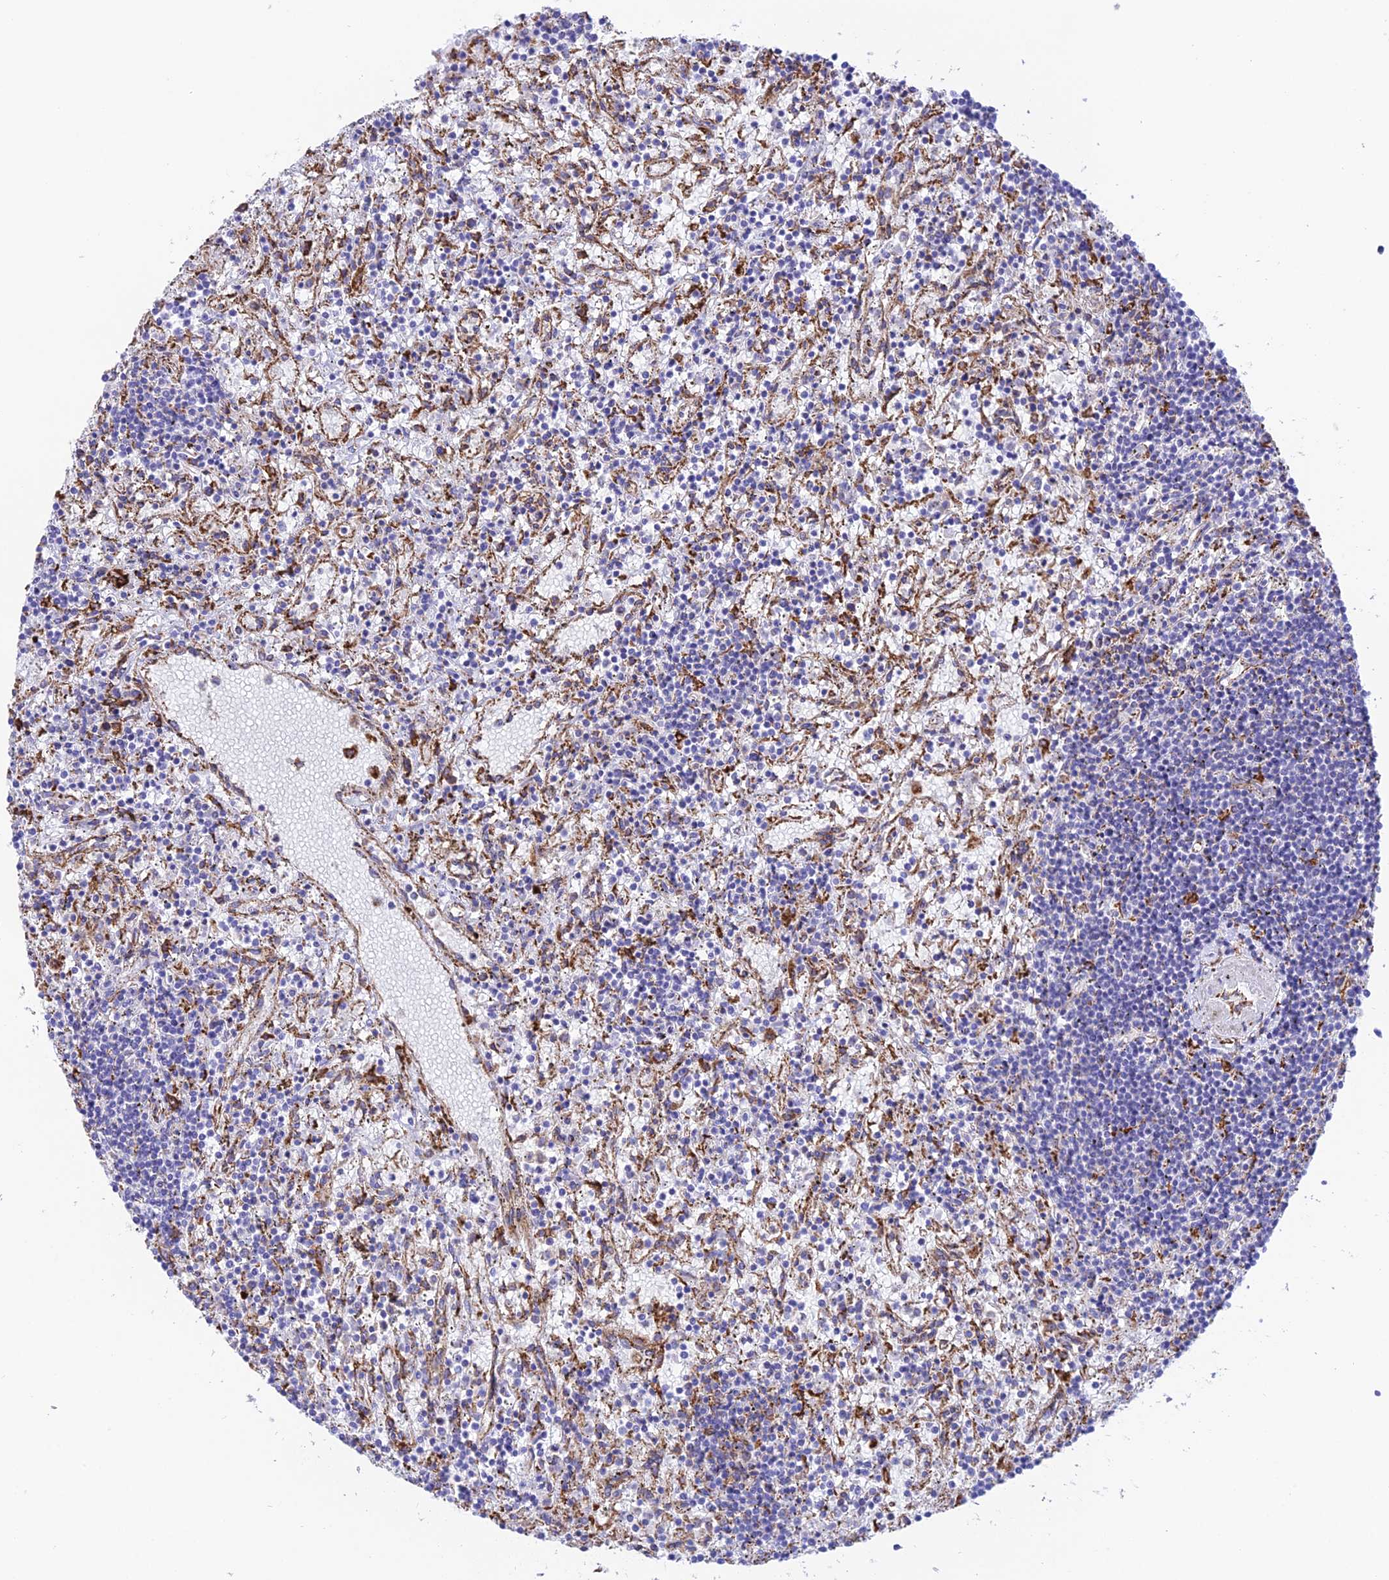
{"staining": {"intensity": "negative", "quantity": "none", "location": "none"}, "tissue": "lymphoma", "cell_type": "Tumor cells", "image_type": "cancer", "snomed": [{"axis": "morphology", "description": "Malignant lymphoma, non-Hodgkin's type, Low grade"}, {"axis": "topography", "description": "Spleen"}], "caption": "DAB immunohistochemical staining of human lymphoma reveals no significant expression in tumor cells. (Brightfield microscopy of DAB immunohistochemistry (IHC) at high magnification).", "gene": "TUBGCP6", "patient": {"sex": "male", "age": 76}}